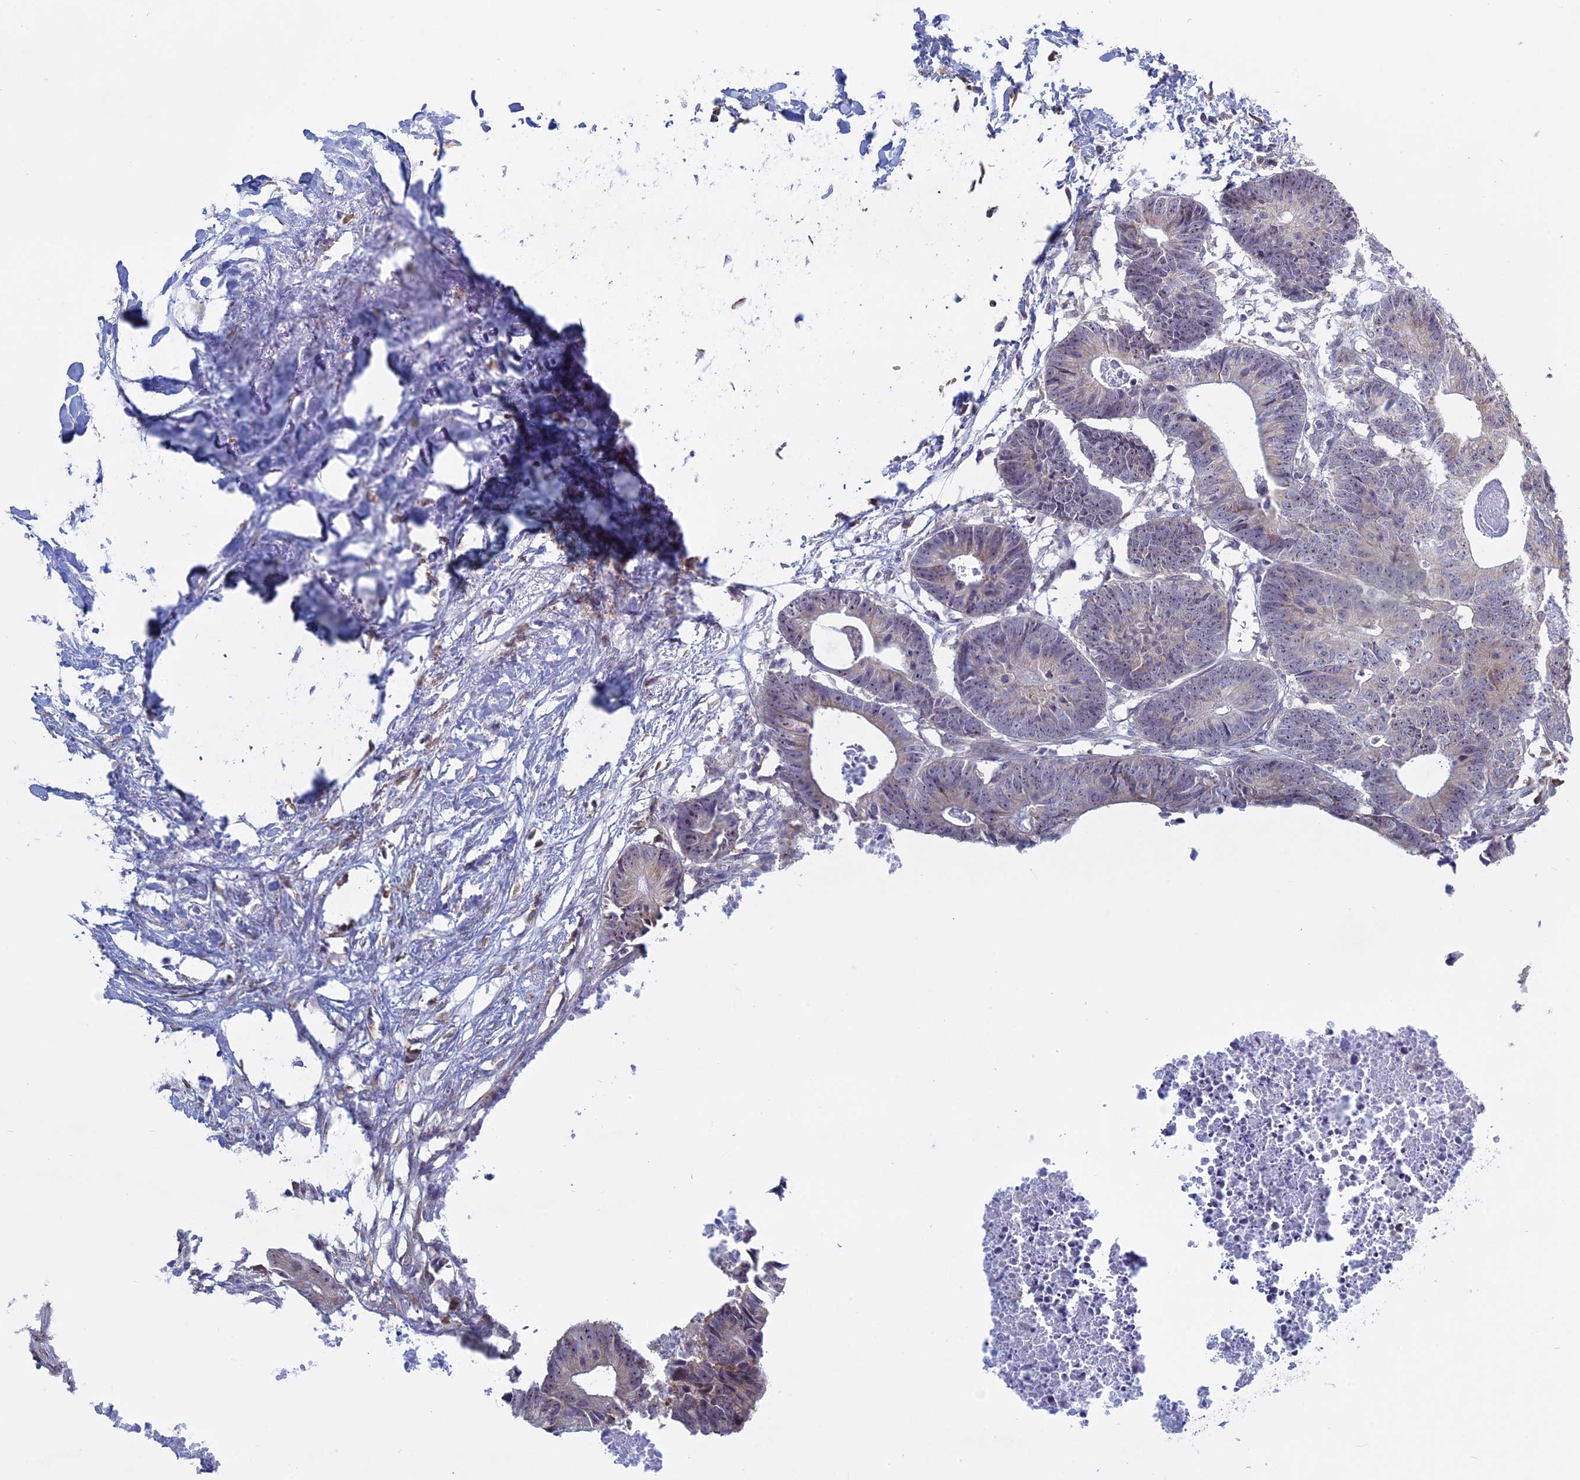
{"staining": {"intensity": "weak", "quantity": "25%-75%", "location": "cytoplasmic/membranous,nuclear"}, "tissue": "colorectal cancer", "cell_type": "Tumor cells", "image_type": "cancer", "snomed": [{"axis": "morphology", "description": "Adenocarcinoma, NOS"}, {"axis": "topography", "description": "Colon"}], "caption": "Tumor cells demonstrate weak cytoplasmic/membranous and nuclear expression in about 25%-75% of cells in colorectal adenocarcinoma.", "gene": "RPS19BP1", "patient": {"sex": "female", "age": 57}}